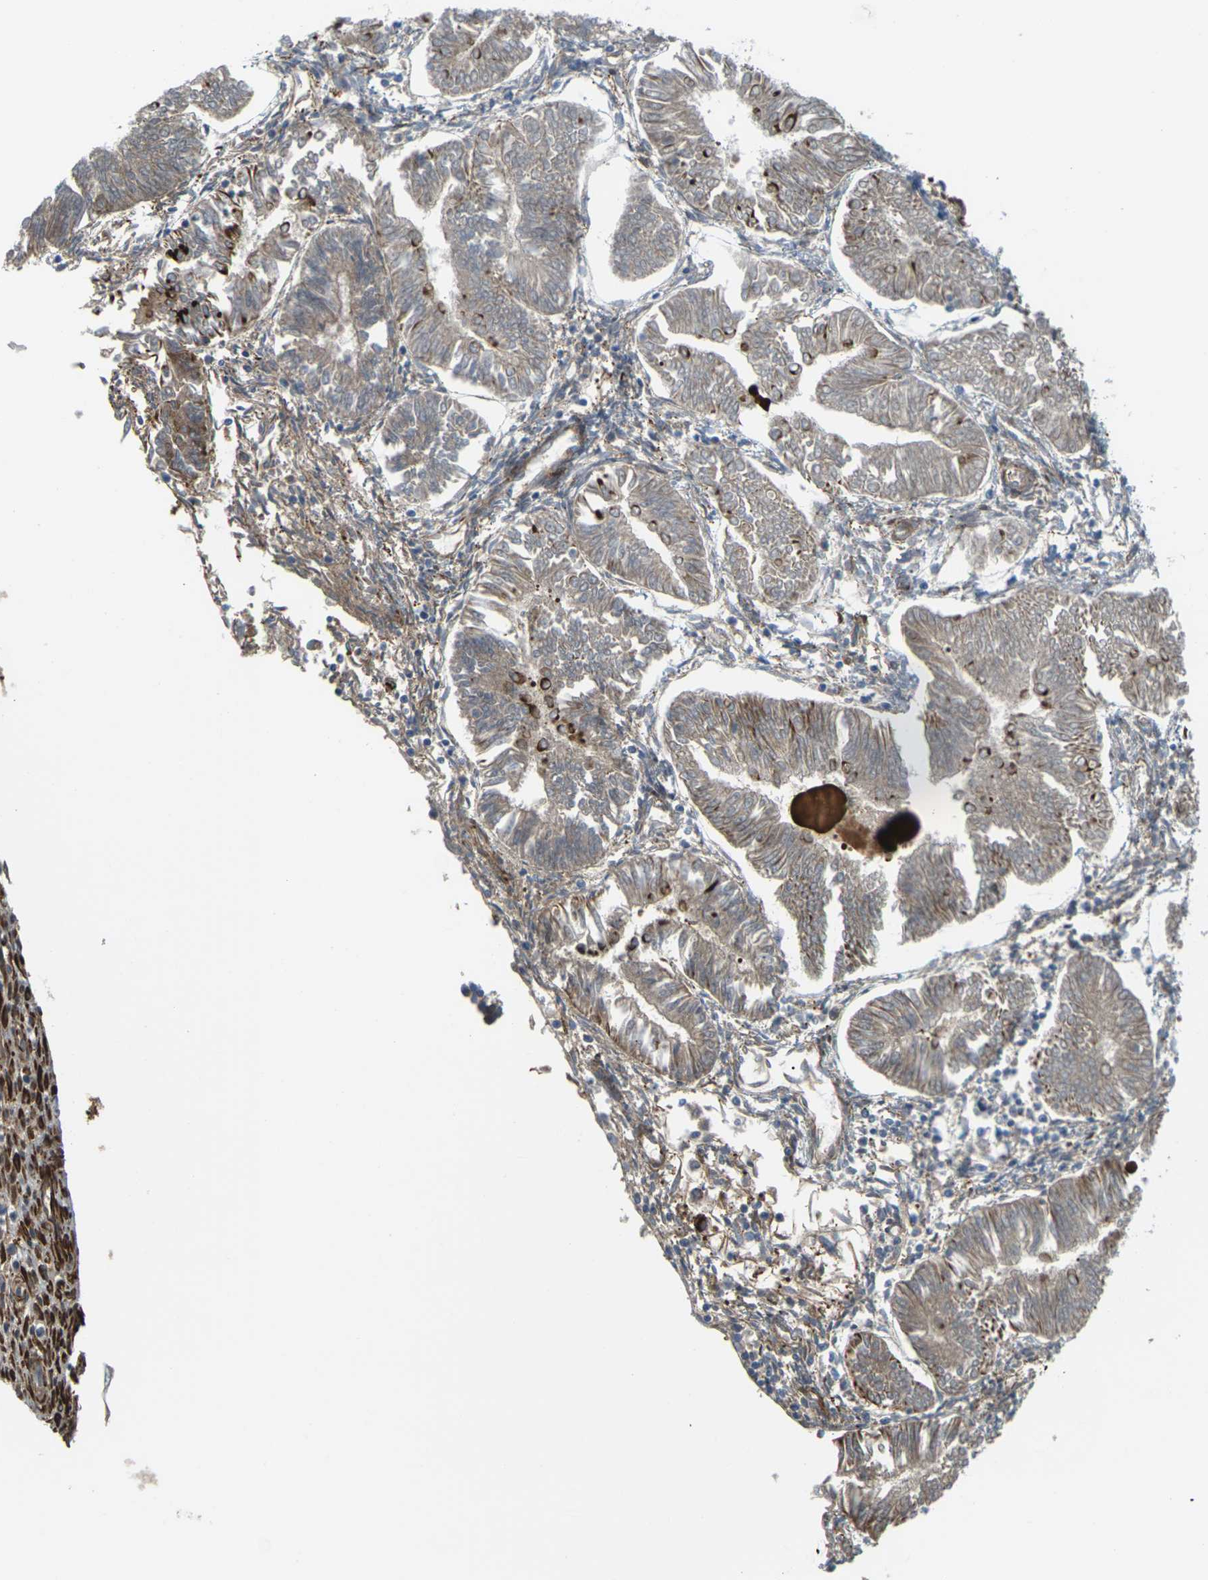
{"staining": {"intensity": "weak", "quantity": ">75%", "location": "cytoplasmic/membranous"}, "tissue": "endometrial cancer", "cell_type": "Tumor cells", "image_type": "cancer", "snomed": [{"axis": "morphology", "description": "Adenocarcinoma, NOS"}, {"axis": "topography", "description": "Endometrium"}], "caption": "DAB immunohistochemical staining of adenocarcinoma (endometrial) shows weak cytoplasmic/membranous protein positivity in about >75% of tumor cells.", "gene": "ROBO1", "patient": {"sex": "female", "age": 53}}